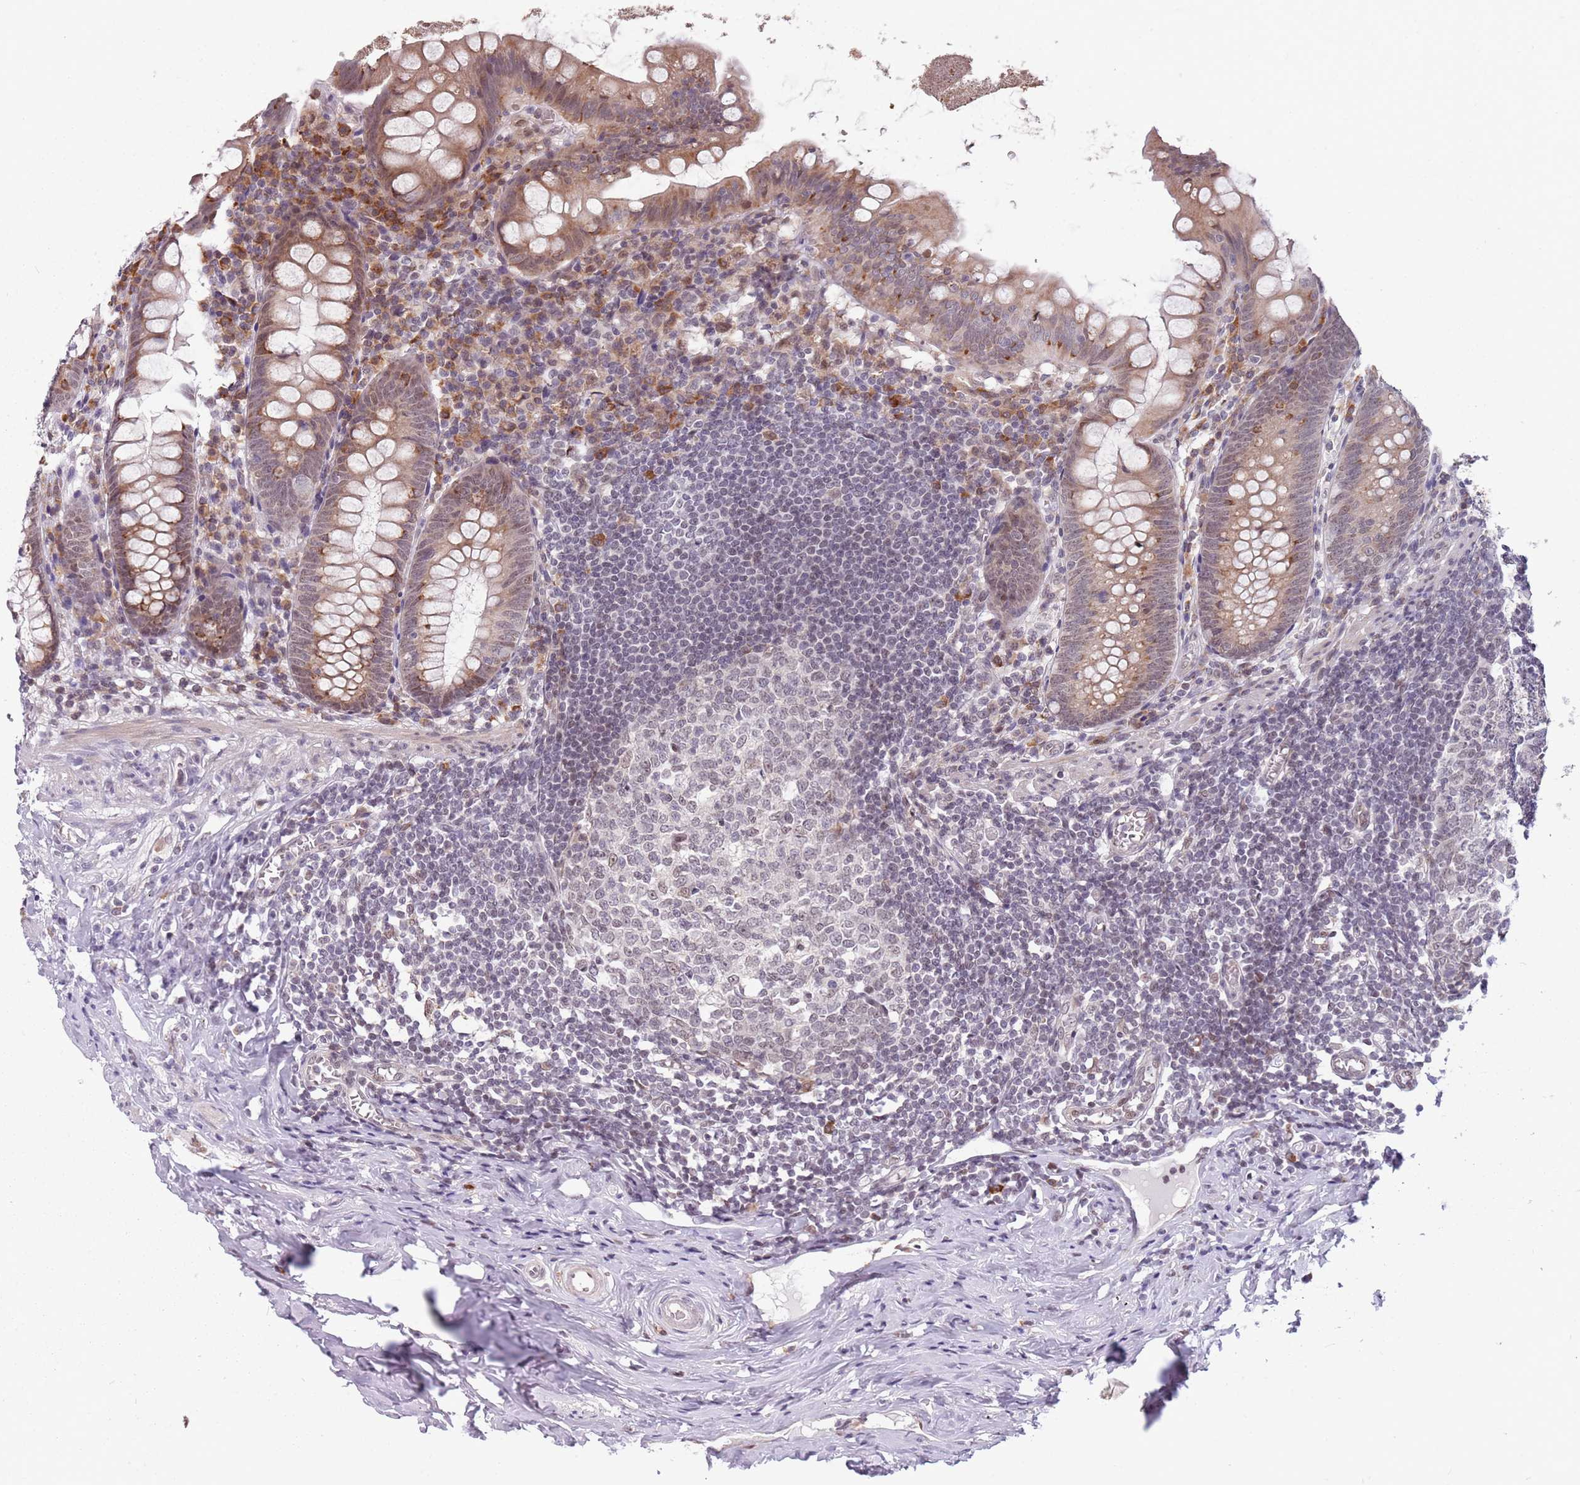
{"staining": {"intensity": "moderate", "quantity": ">75%", "location": "cytoplasmic/membranous,nuclear"}, "tissue": "appendix", "cell_type": "Glandular cells", "image_type": "normal", "snomed": [{"axis": "morphology", "description": "Normal tissue, NOS"}, {"axis": "topography", "description": "Appendix"}], "caption": "Immunohistochemistry (IHC) micrograph of normal human appendix stained for a protein (brown), which reveals medium levels of moderate cytoplasmic/membranous,nuclear expression in approximately >75% of glandular cells.", "gene": "BARD1", "patient": {"sex": "female", "age": 51}}